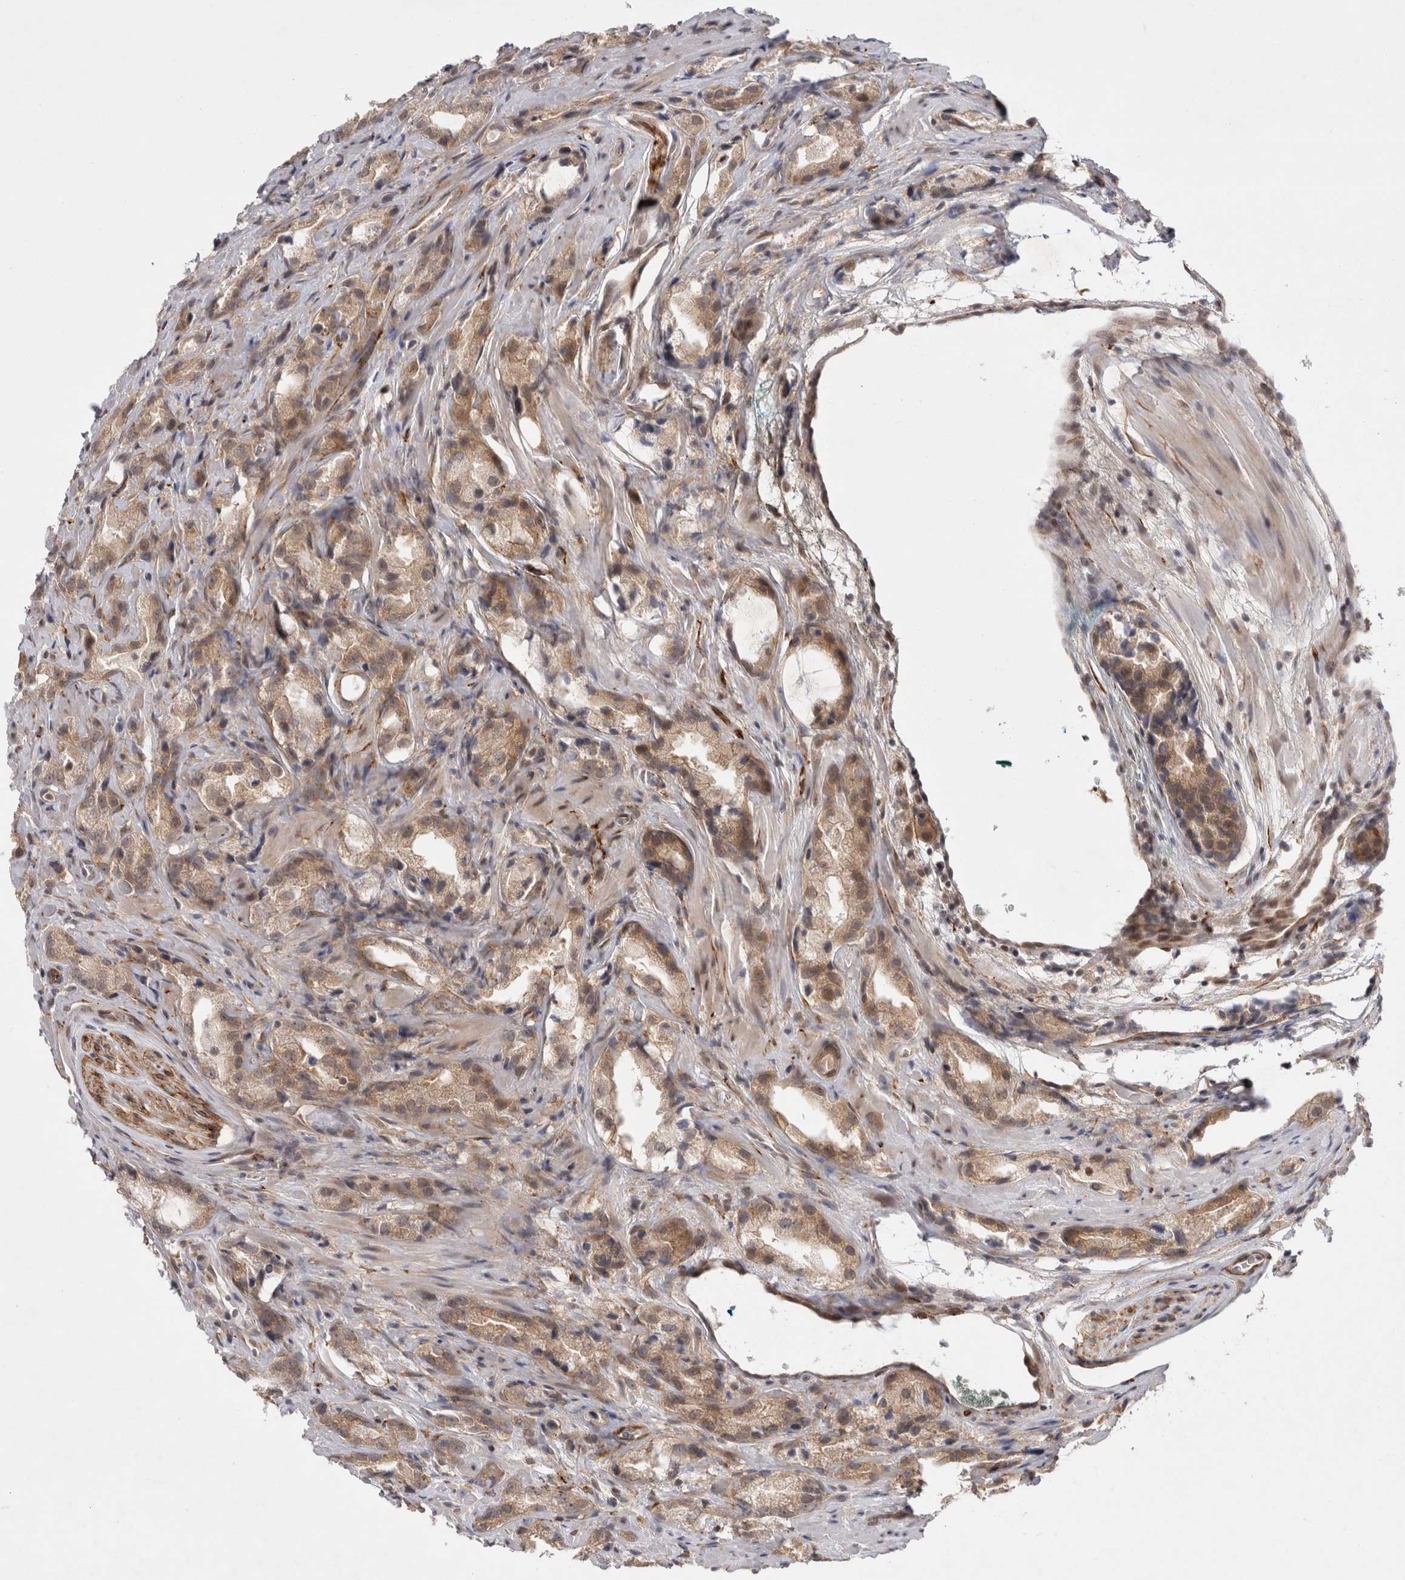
{"staining": {"intensity": "moderate", "quantity": ">75%", "location": "cytoplasmic/membranous"}, "tissue": "prostate cancer", "cell_type": "Tumor cells", "image_type": "cancer", "snomed": [{"axis": "morphology", "description": "Adenocarcinoma, High grade"}, {"axis": "topography", "description": "Prostate"}], "caption": "Protein expression analysis of human prostate cancer reveals moderate cytoplasmic/membranous positivity in about >75% of tumor cells.", "gene": "ZNF318", "patient": {"sex": "male", "age": 63}}